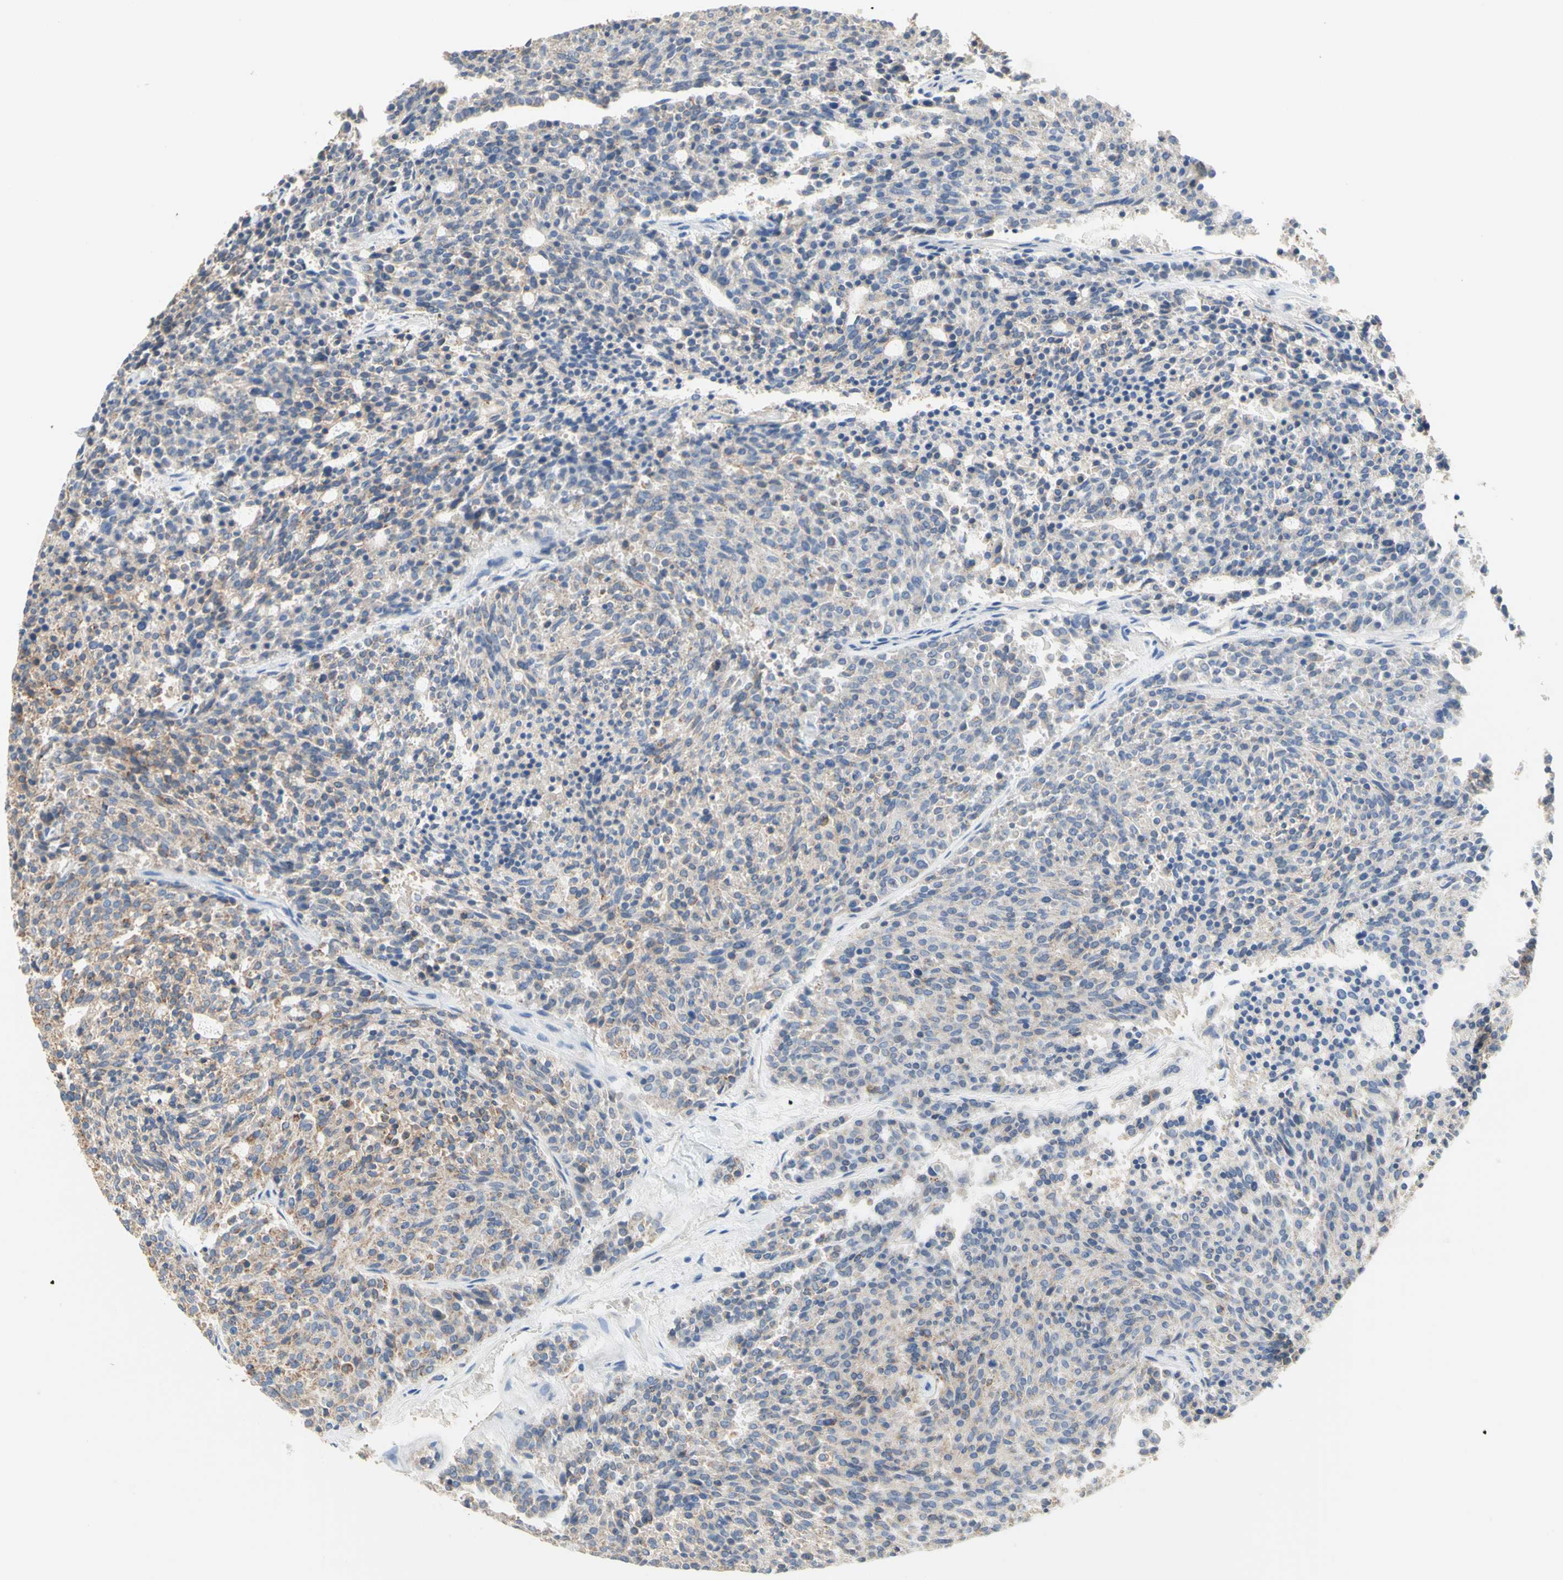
{"staining": {"intensity": "weak", "quantity": "25%-75%", "location": "cytoplasmic/membranous"}, "tissue": "carcinoid", "cell_type": "Tumor cells", "image_type": "cancer", "snomed": [{"axis": "morphology", "description": "Carcinoid, malignant, NOS"}, {"axis": "topography", "description": "Pancreas"}], "caption": "This image exhibits immunohistochemistry (IHC) staining of carcinoid (malignant), with low weak cytoplasmic/membranous staining in approximately 25%-75% of tumor cells.", "gene": "NECTIN4", "patient": {"sex": "female", "age": 54}}